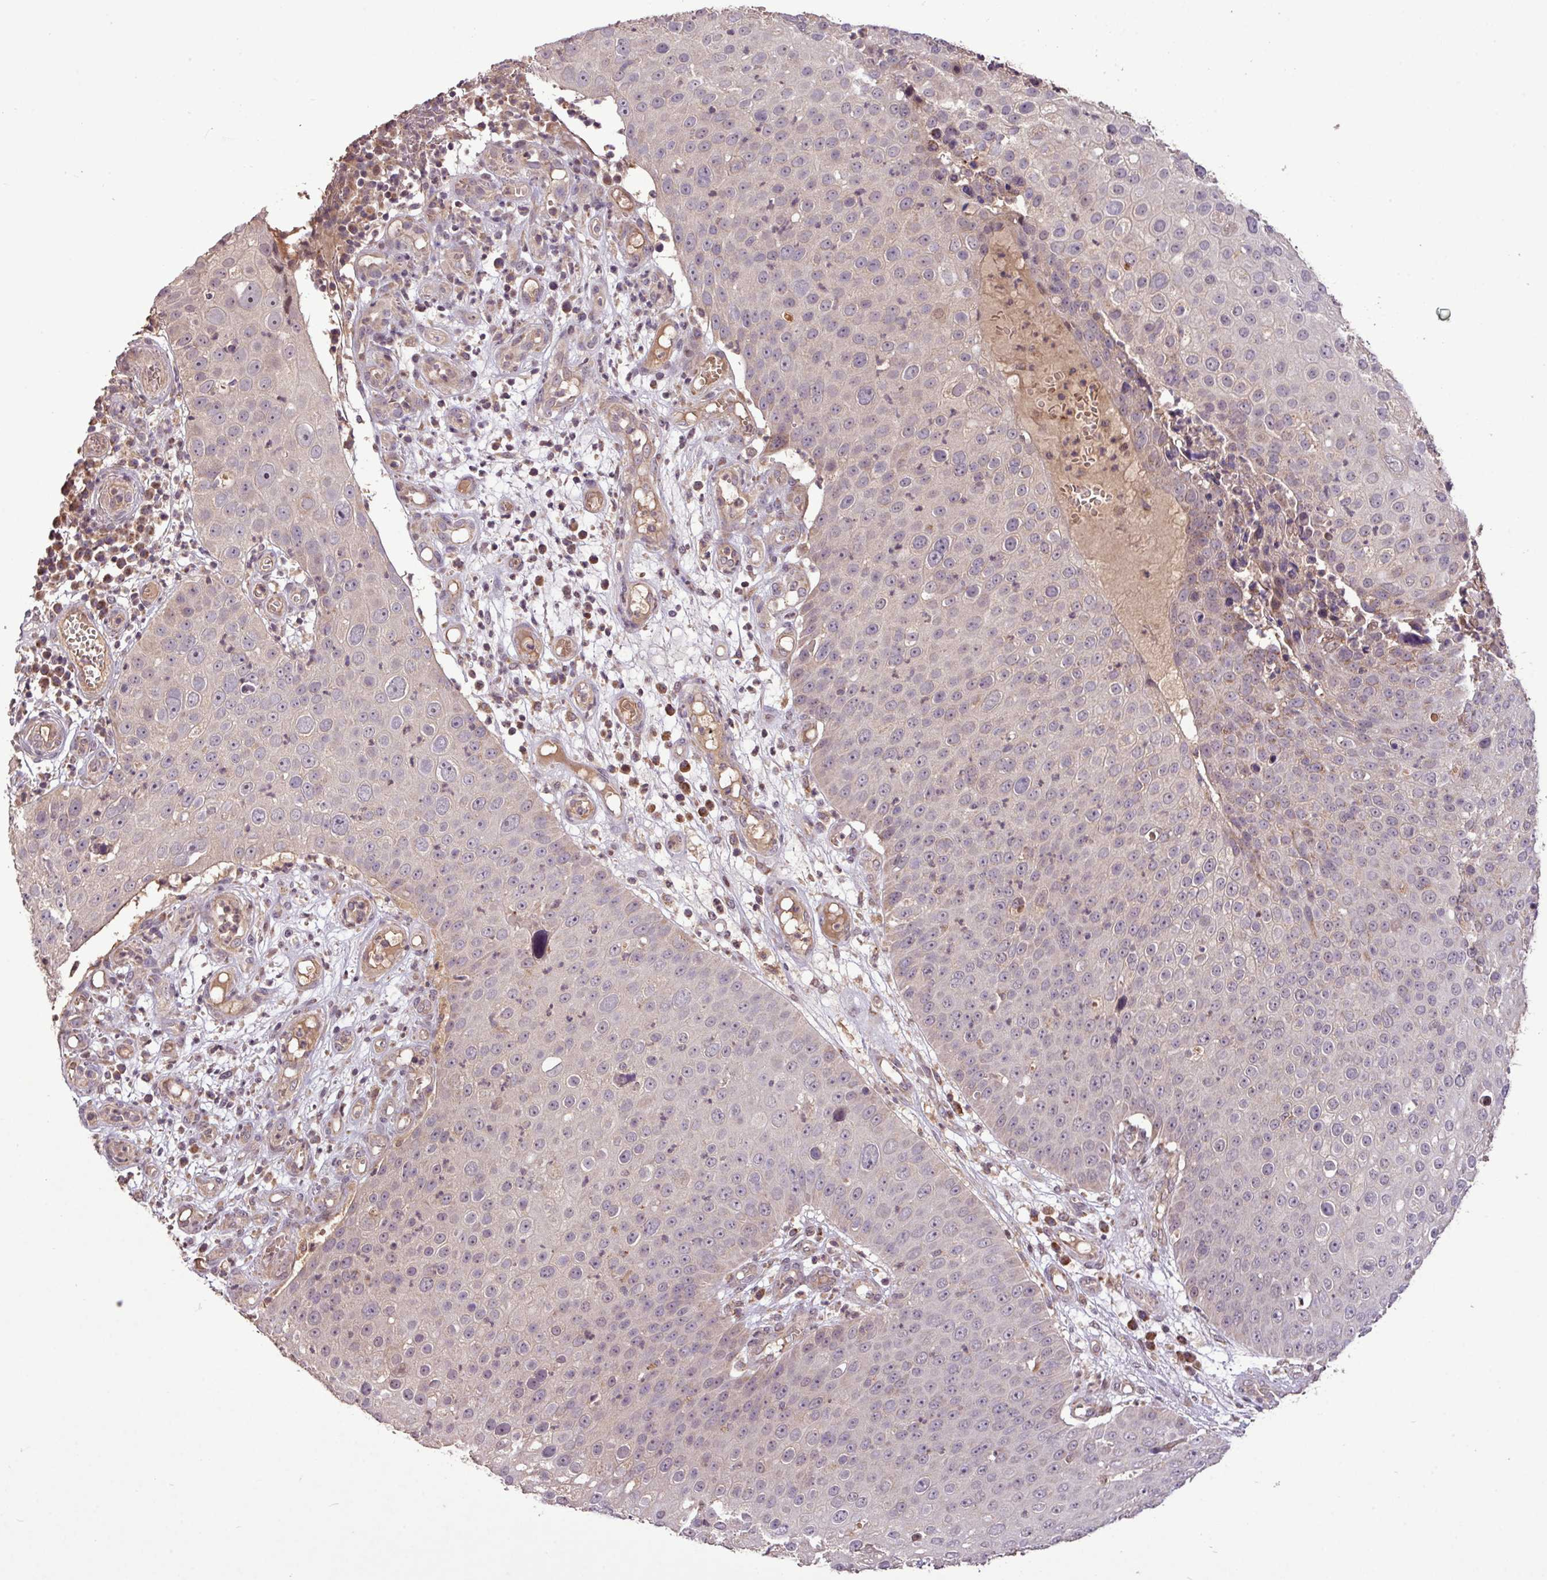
{"staining": {"intensity": "weak", "quantity": "<25%", "location": "nuclear"}, "tissue": "skin cancer", "cell_type": "Tumor cells", "image_type": "cancer", "snomed": [{"axis": "morphology", "description": "Squamous cell carcinoma, NOS"}, {"axis": "topography", "description": "Skin"}], "caption": "The histopathology image reveals no staining of tumor cells in squamous cell carcinoma (skin).", "gene": "YPEL3", "patient": {"sex": "male", "age": 71}}